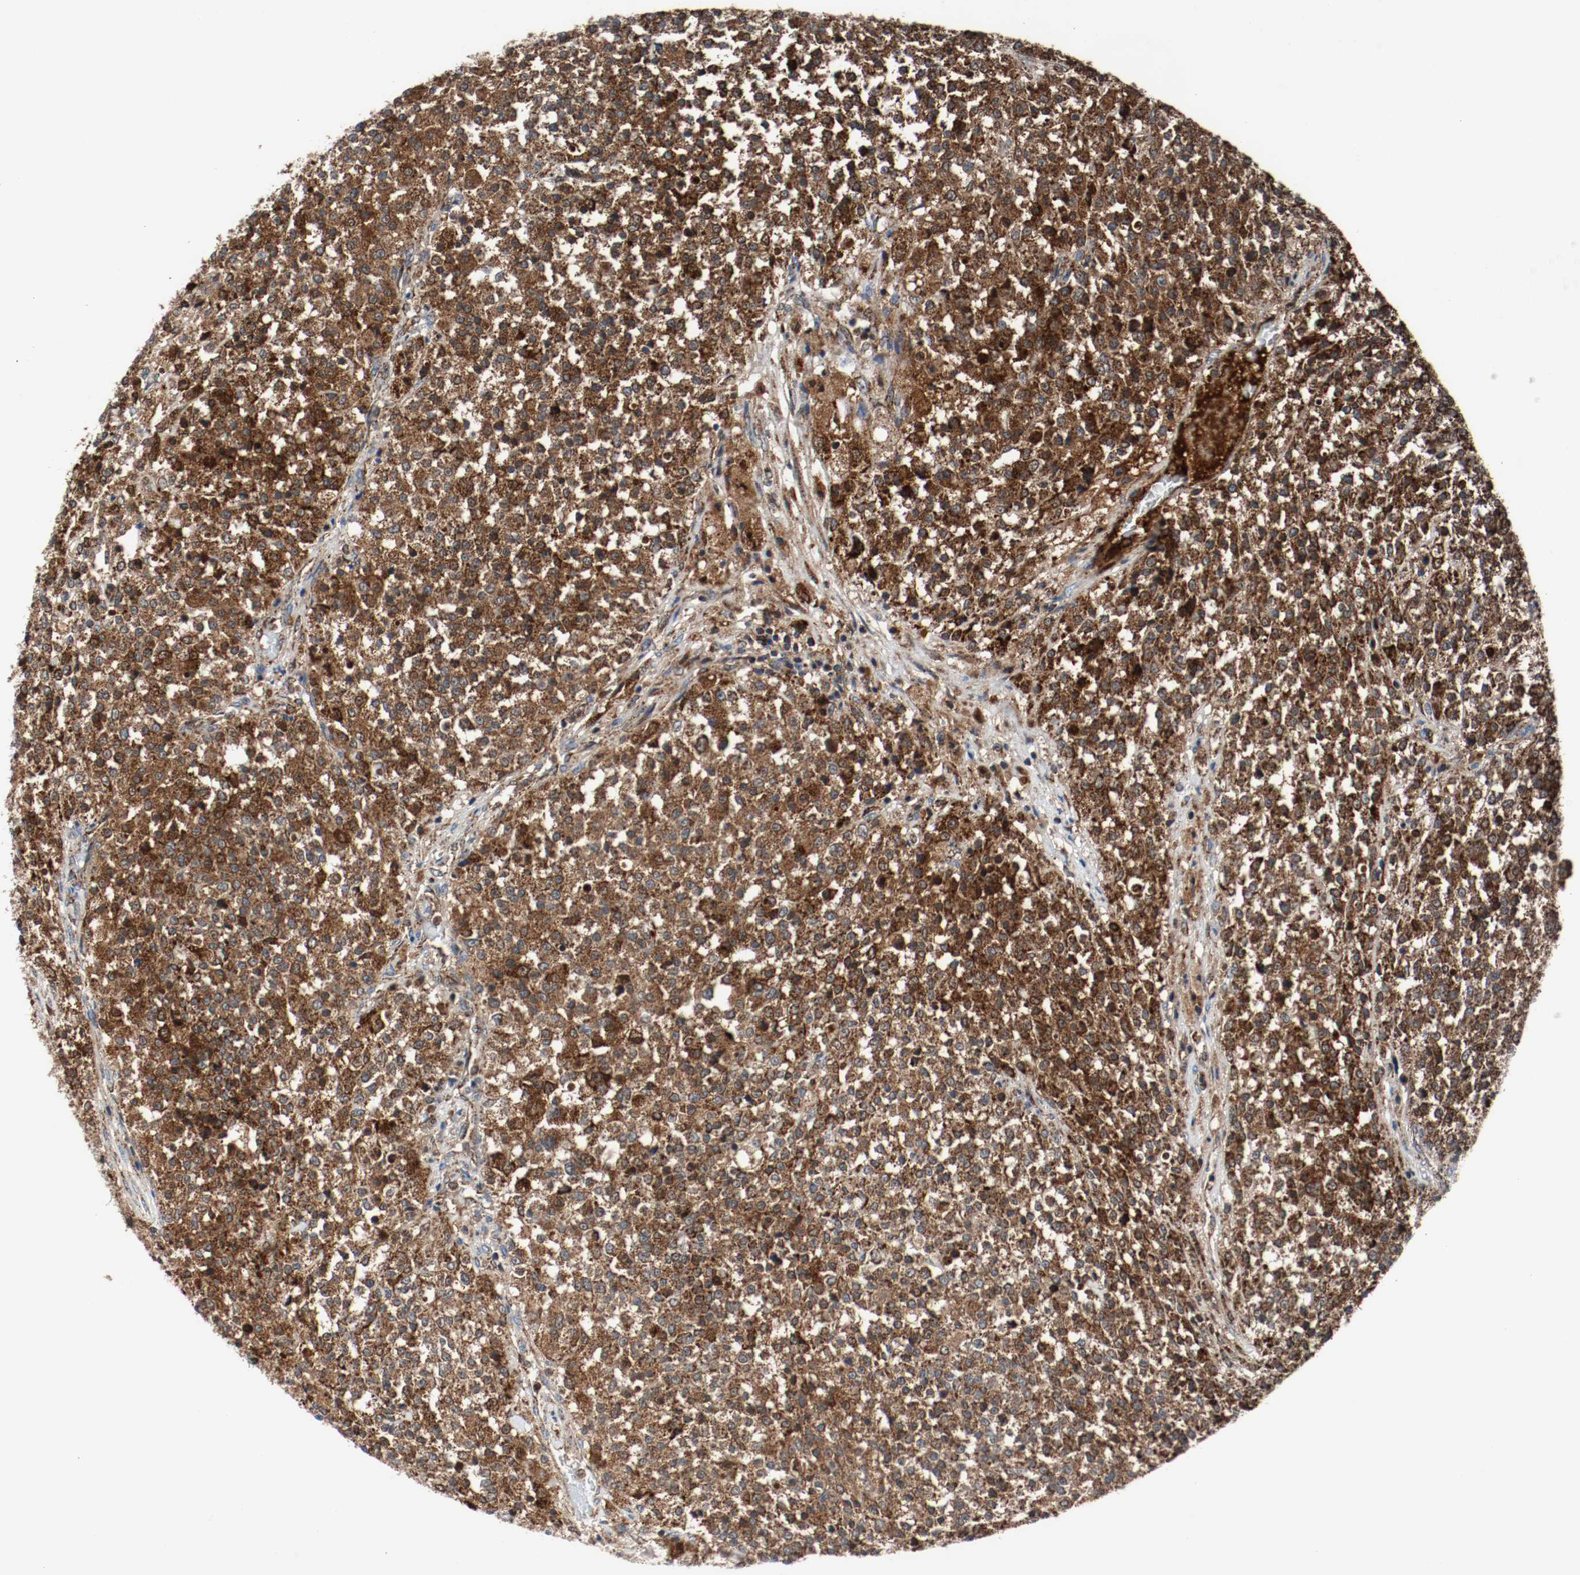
{"staining": {"intensity": "strong", "quantity": ">75%", "location": "cytoplasmic/membranous"}, "tissue": "testis cancer", "cell_type": "Tumor cells", "image_type": "cancer", "snomed": [{"axis": "morphology", "description": "Seminoma, NOS"}, {"axis": "topography", "description": "Testis"}], "caption": "An image of human testis seminoma stained for a protein exhibits strong cytoplasmic/membranous brown staining in tumor cells. Ihc stains the protein in brown and the nuclei are stained blue.", "gene": "TXNRD1", "patient": {"sex": "male", "age": 59}}